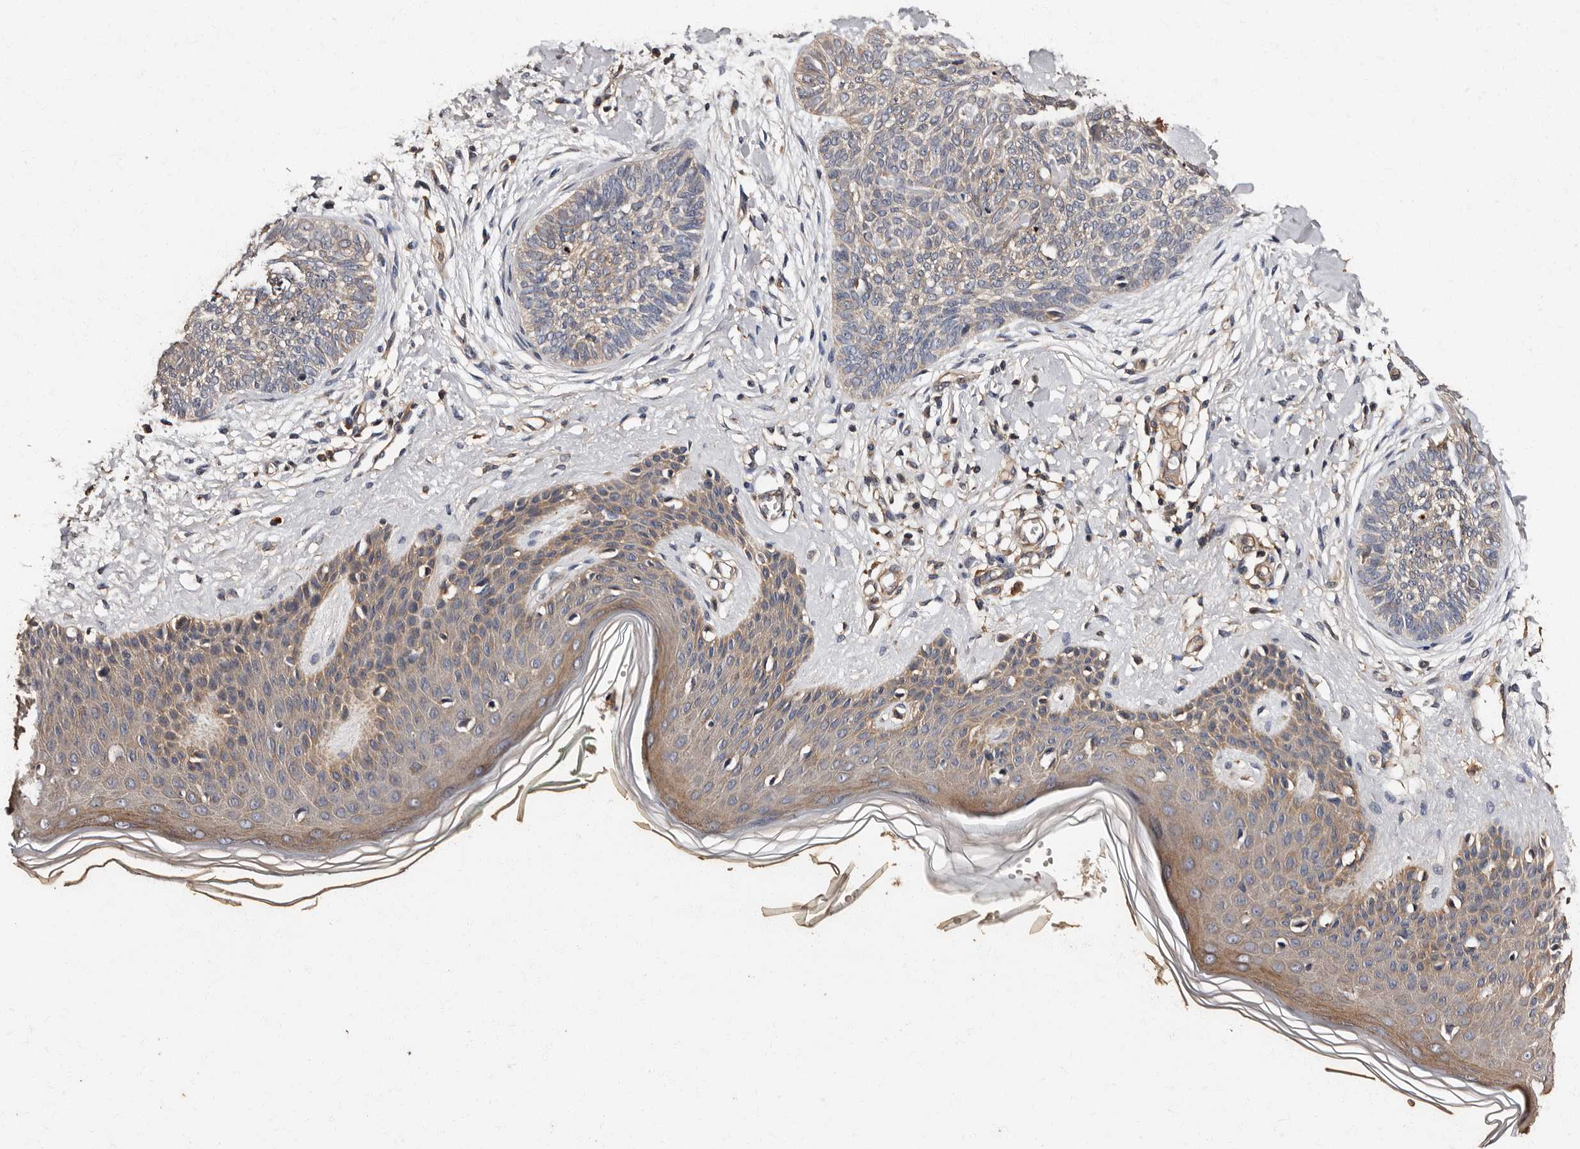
{"staining": {"intensity": "negative", "quantity": "none", "location": "none"}, "tissue": "skin cancer", "cell_type": "Tumor cells", "image_type": "cancer", "snomed": [{"axis": "morphology", "description": "Basal cell carcinoma"}, {"axis": "topography", "description": "Skin"}], "caption": "Immunohistochemistry histopathology image of neoplastic tissue: skin basal cell carcinoma stained with DAB exhibits no significant protein expression in tumor cells.", "gene": "ADCK5", "patient": {"sex": "female", "age": 59}}